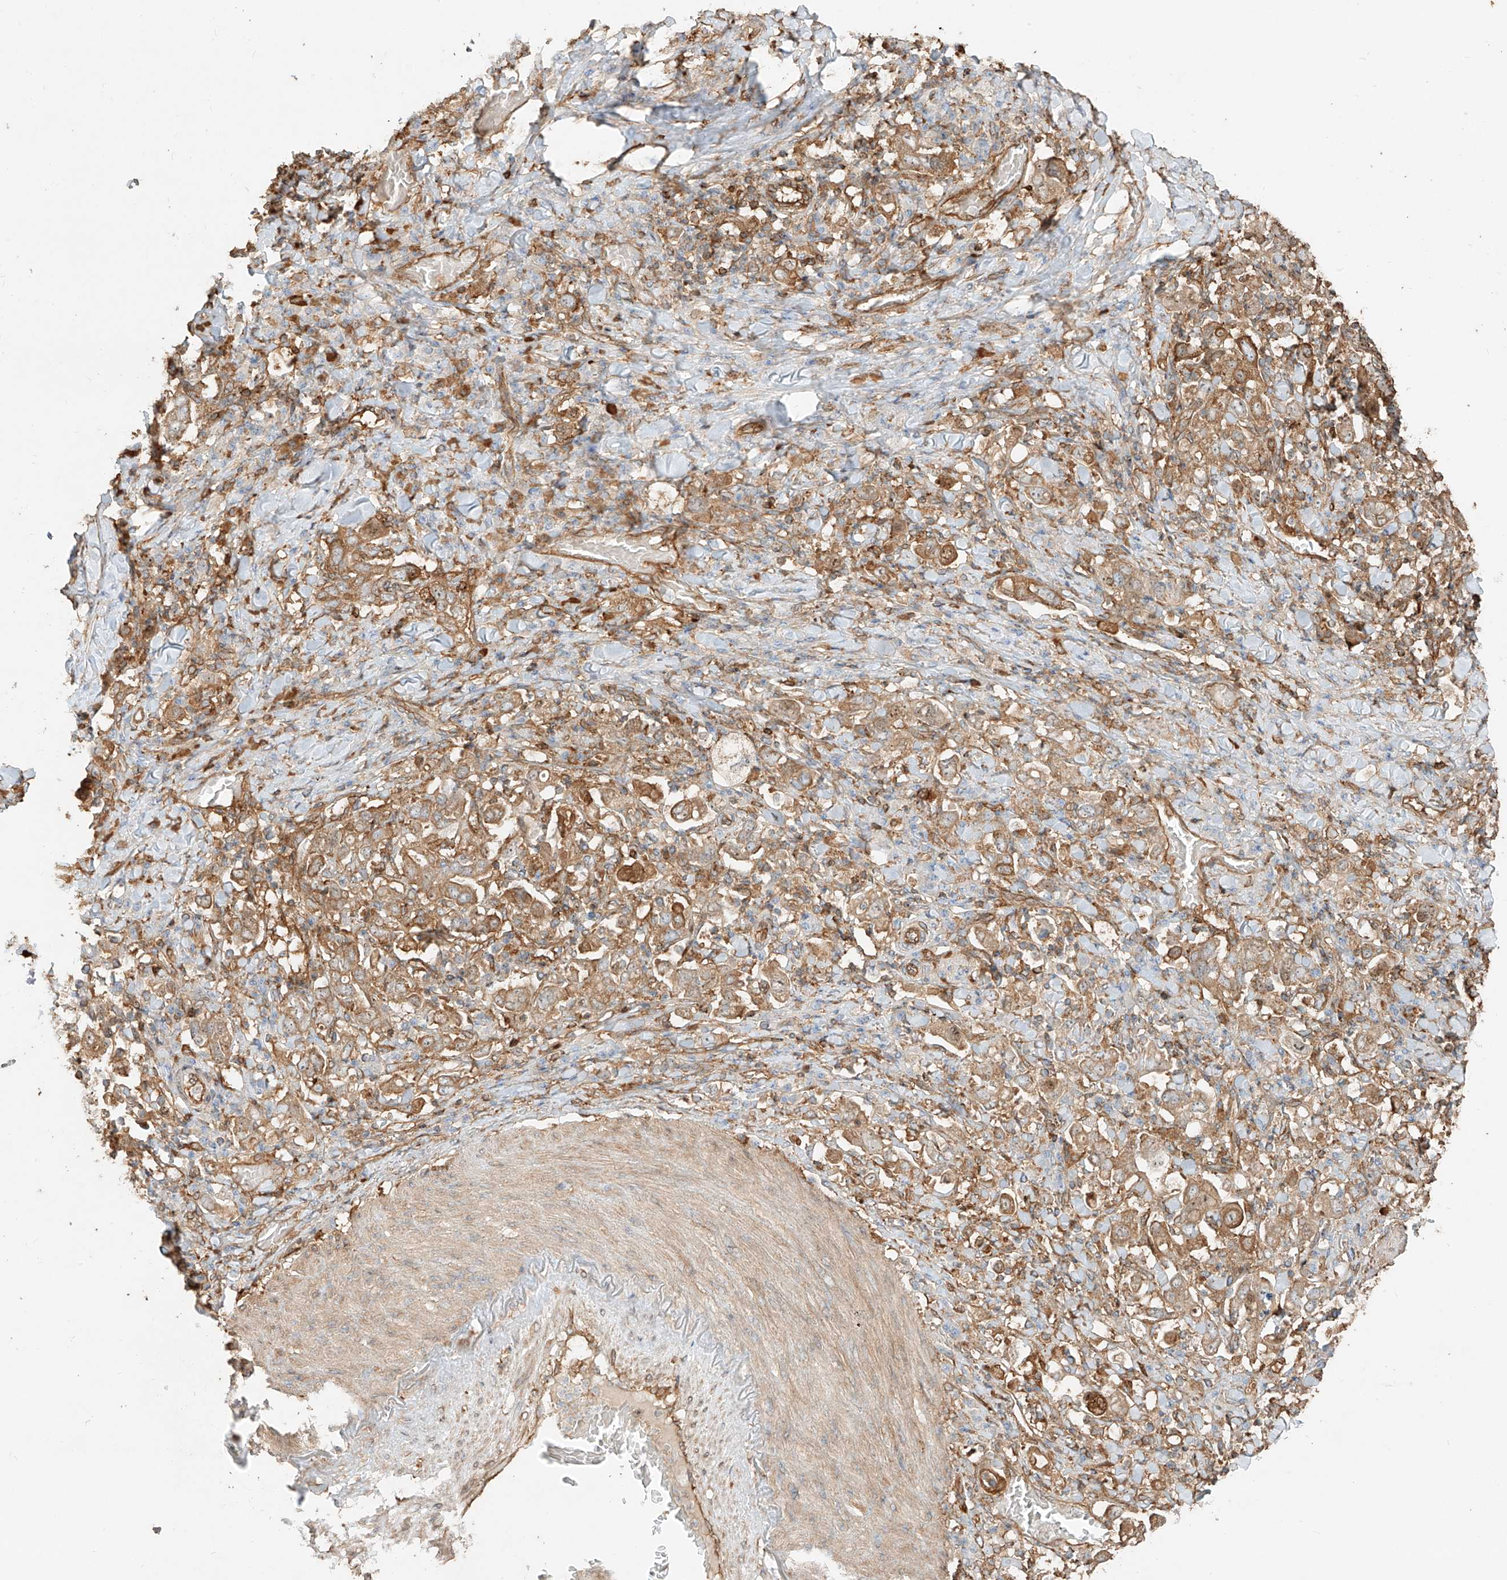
{"staining": {"intensity": "moderate", "quantity": ">75%", "location": "cytoplasmic/membranous"}, "tissue": "stomach cancer", "cell_type": "Tumor cells", "image_type": "cancer", "snomed": [{"axis": "morphology", "description": "Adenocarcinoma, NOS"}, {"axis": "topography", "description": "Stomach, upper"}], "caption": "Immunohistochemical staining of human stomach cancer (adenocarcinoma) reveals medium levels of moderate cytoplasmic/membranous protein positivity in about >75% of tumor cells.", "gene": "SNX9", "patient": {"sex": "male", "age": 62}}